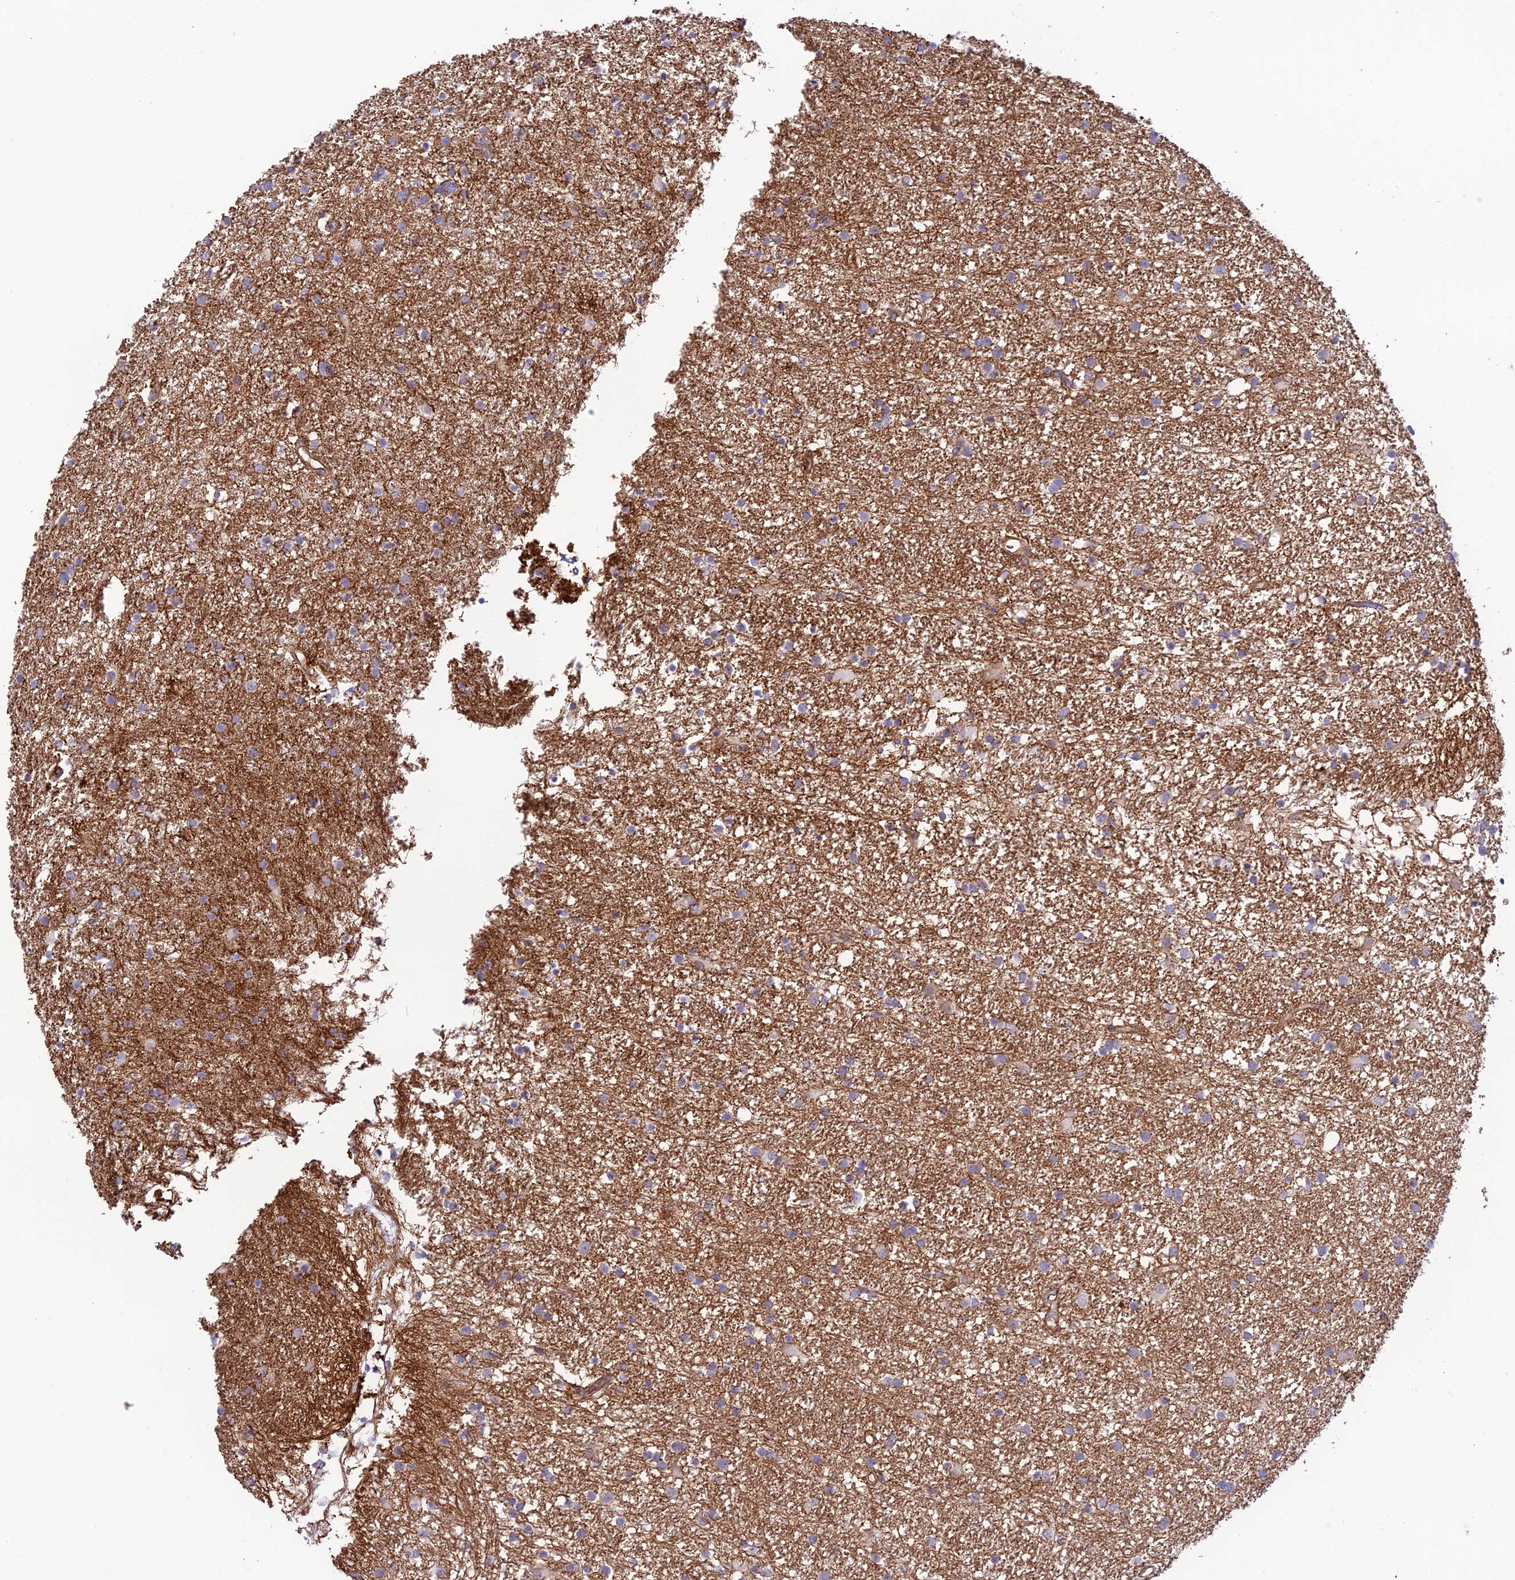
{"staining": {"intensity": "weak", "quantity": "25%-75%", "location": "cytoplasmic/membranous"}, "tissue": "glioma", "cell_type": "Tumor cells", "image_type": "cancer", "snomed": [{"axis": "morphology", "description": "Glioma, malignant, High grade"}, {"axis": "topography", "description": "Brain"}], "caption": "Human glioma stained with a protein marker demonstrates weak staining in tumor cells.", "gene": "YPEL5", "patient": {"sex": "male", "age": 77}}